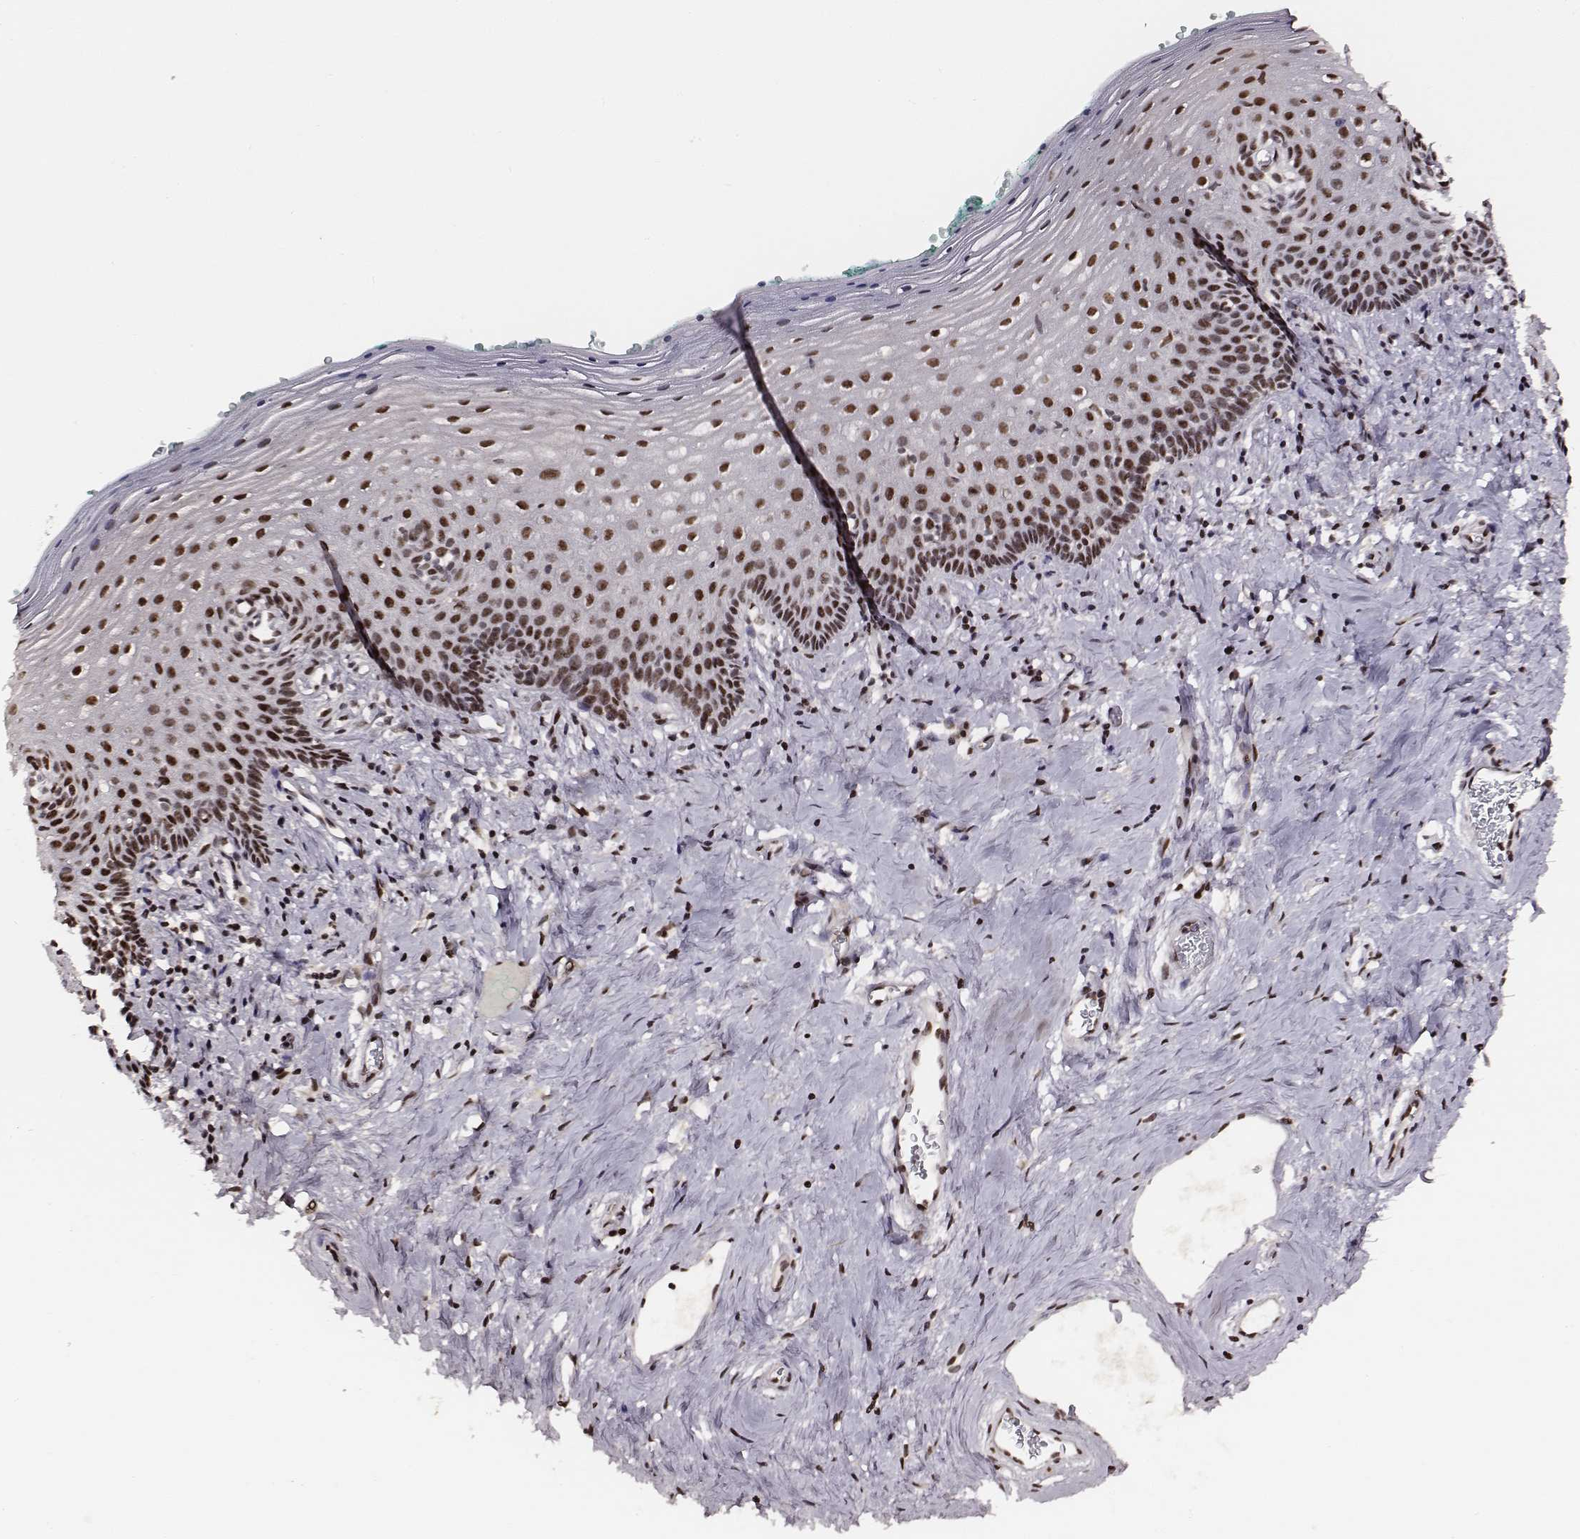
{"staining": {"intensity": "strong", "quantity": ">75%", "location": "nuclear"}, "tissue": "vagina", "cell_type": "Squamous epithelial cells", "image_type": "normal", "snomed": [{"axis": "morphology", "description": "Normal tissue, NOS"}, {"axis": "topography", "description": "Vagina"}], "caption": "Protein analysis of unremarkable vagina demonstrates strong nuclear positivity in about >75% of squamous epithelial cells. The protein of interest is stained brown, and the nuclei are stained in blue (DAB IHC with brightfield microscopy, high magnification).", "gene": "PPARA", "patient": {"sex": "female", "age": 42}}